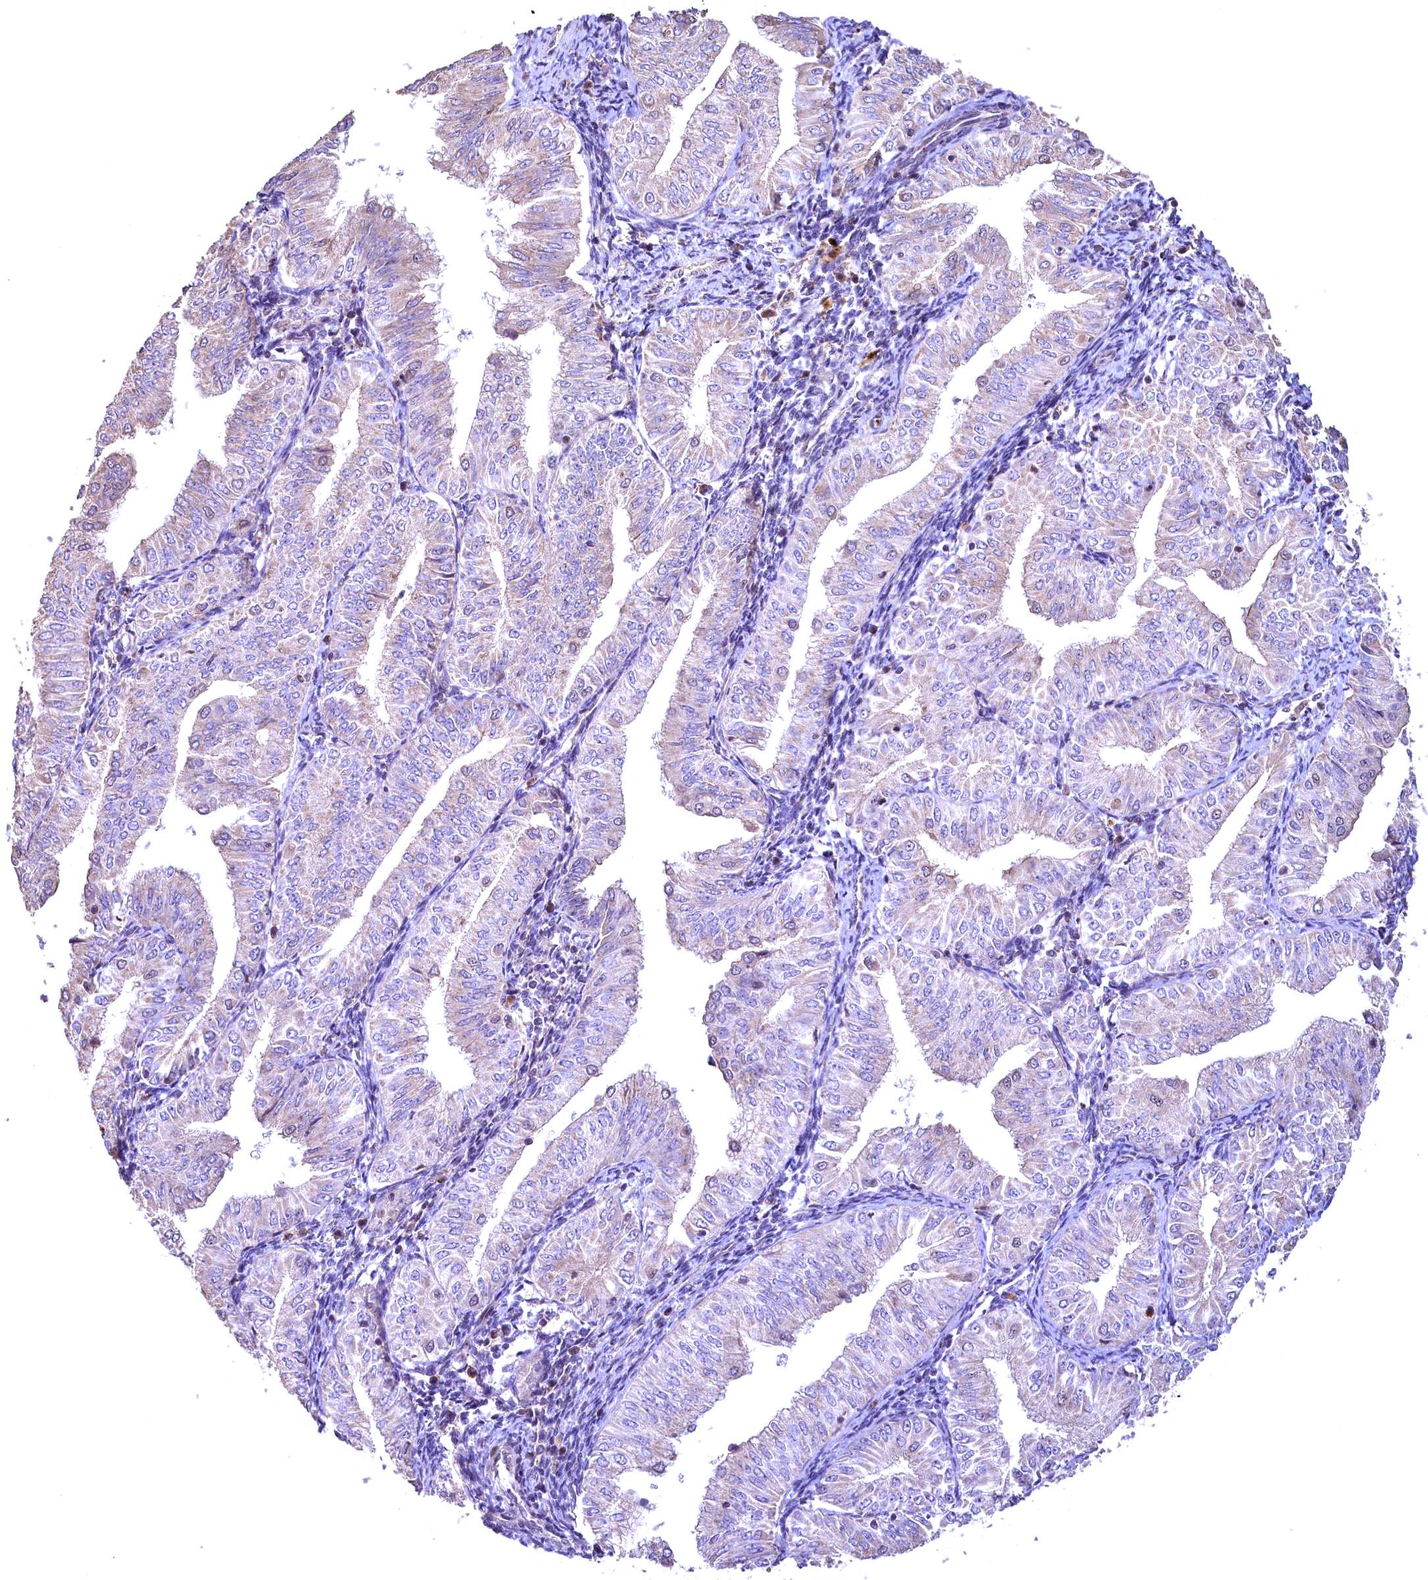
{"staining": {"intensity": "weak", "quantity": "<25%", "location": "cytoplasmic/membranous"}, "tissue": "endometrial cancer", "cell_type": "Tumor cells", "image_type": "cancer", "snomed": [{"axis": "morphology", "description": "Normal tissue, NOS"}, {"axis": "morphology", "description": "Adenocarcinoma, NOS"}, {"axis": "topography", "description": "Endometrium"}], "caption": "A histopathology image of adenocarcinoma (endometrial) stained for a protein reveals no brown staining in tumor cells.", "gene": "FUZ", "patient": {"sex": "female", "age": 53}}